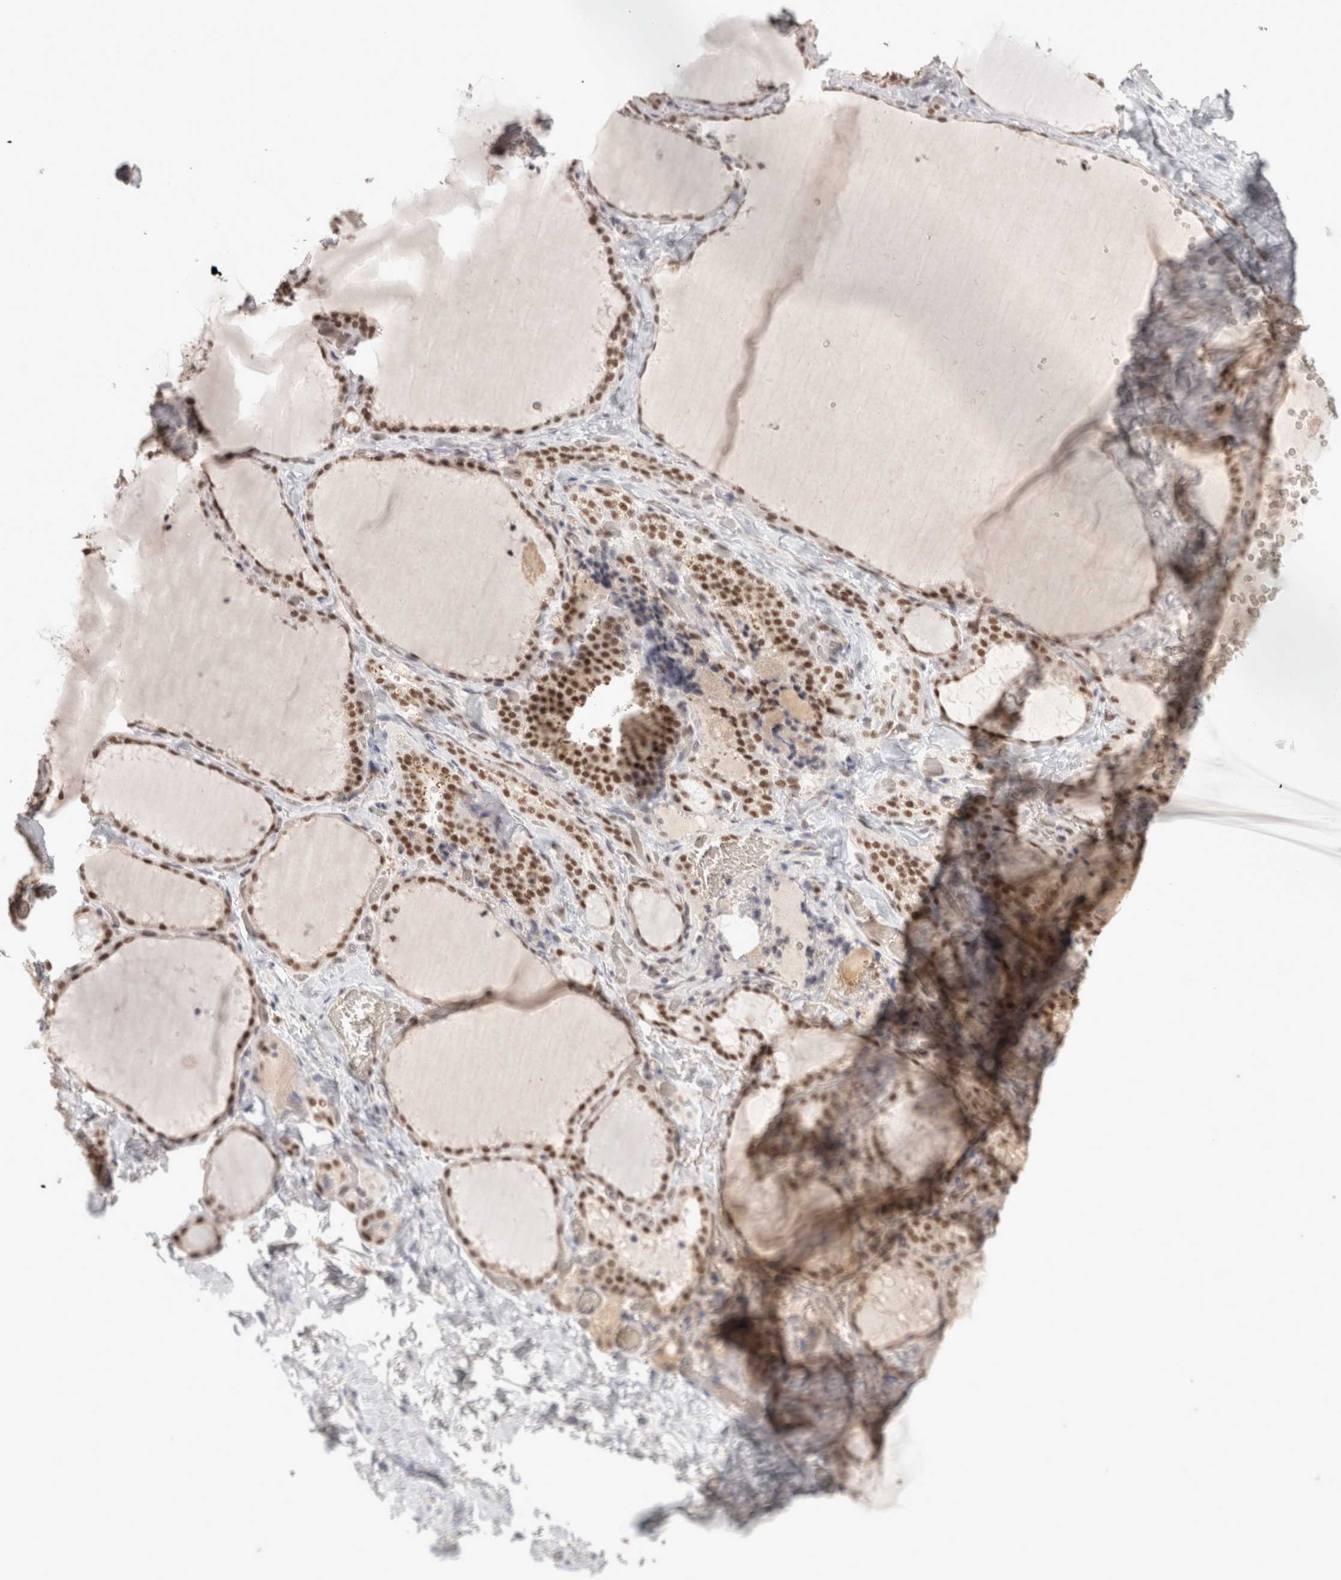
{"staining": {"intensity": "strong", "quantity": ">75%", "location": "nuclear"}, "tissue": "thyroid gland", "cell_type": "Glandular cells", "image_type": "normal", "snomed": [{"axis": "morphology", "description": "Normal tissue, NOS"}, {"axis": "topography", "description": "Thyroid gland"}], "caption": "Protein staining of unremarkable thyroid gland displays strong nuclear positivity in approximately >75% of glandular cells. The protein is stained brown, and the nuclei are stained in blue (DAB IHC with brightfield microscopy, high magnification).", "gene": "ZNF830", "patient": {"sex": "female", "age": 22}}